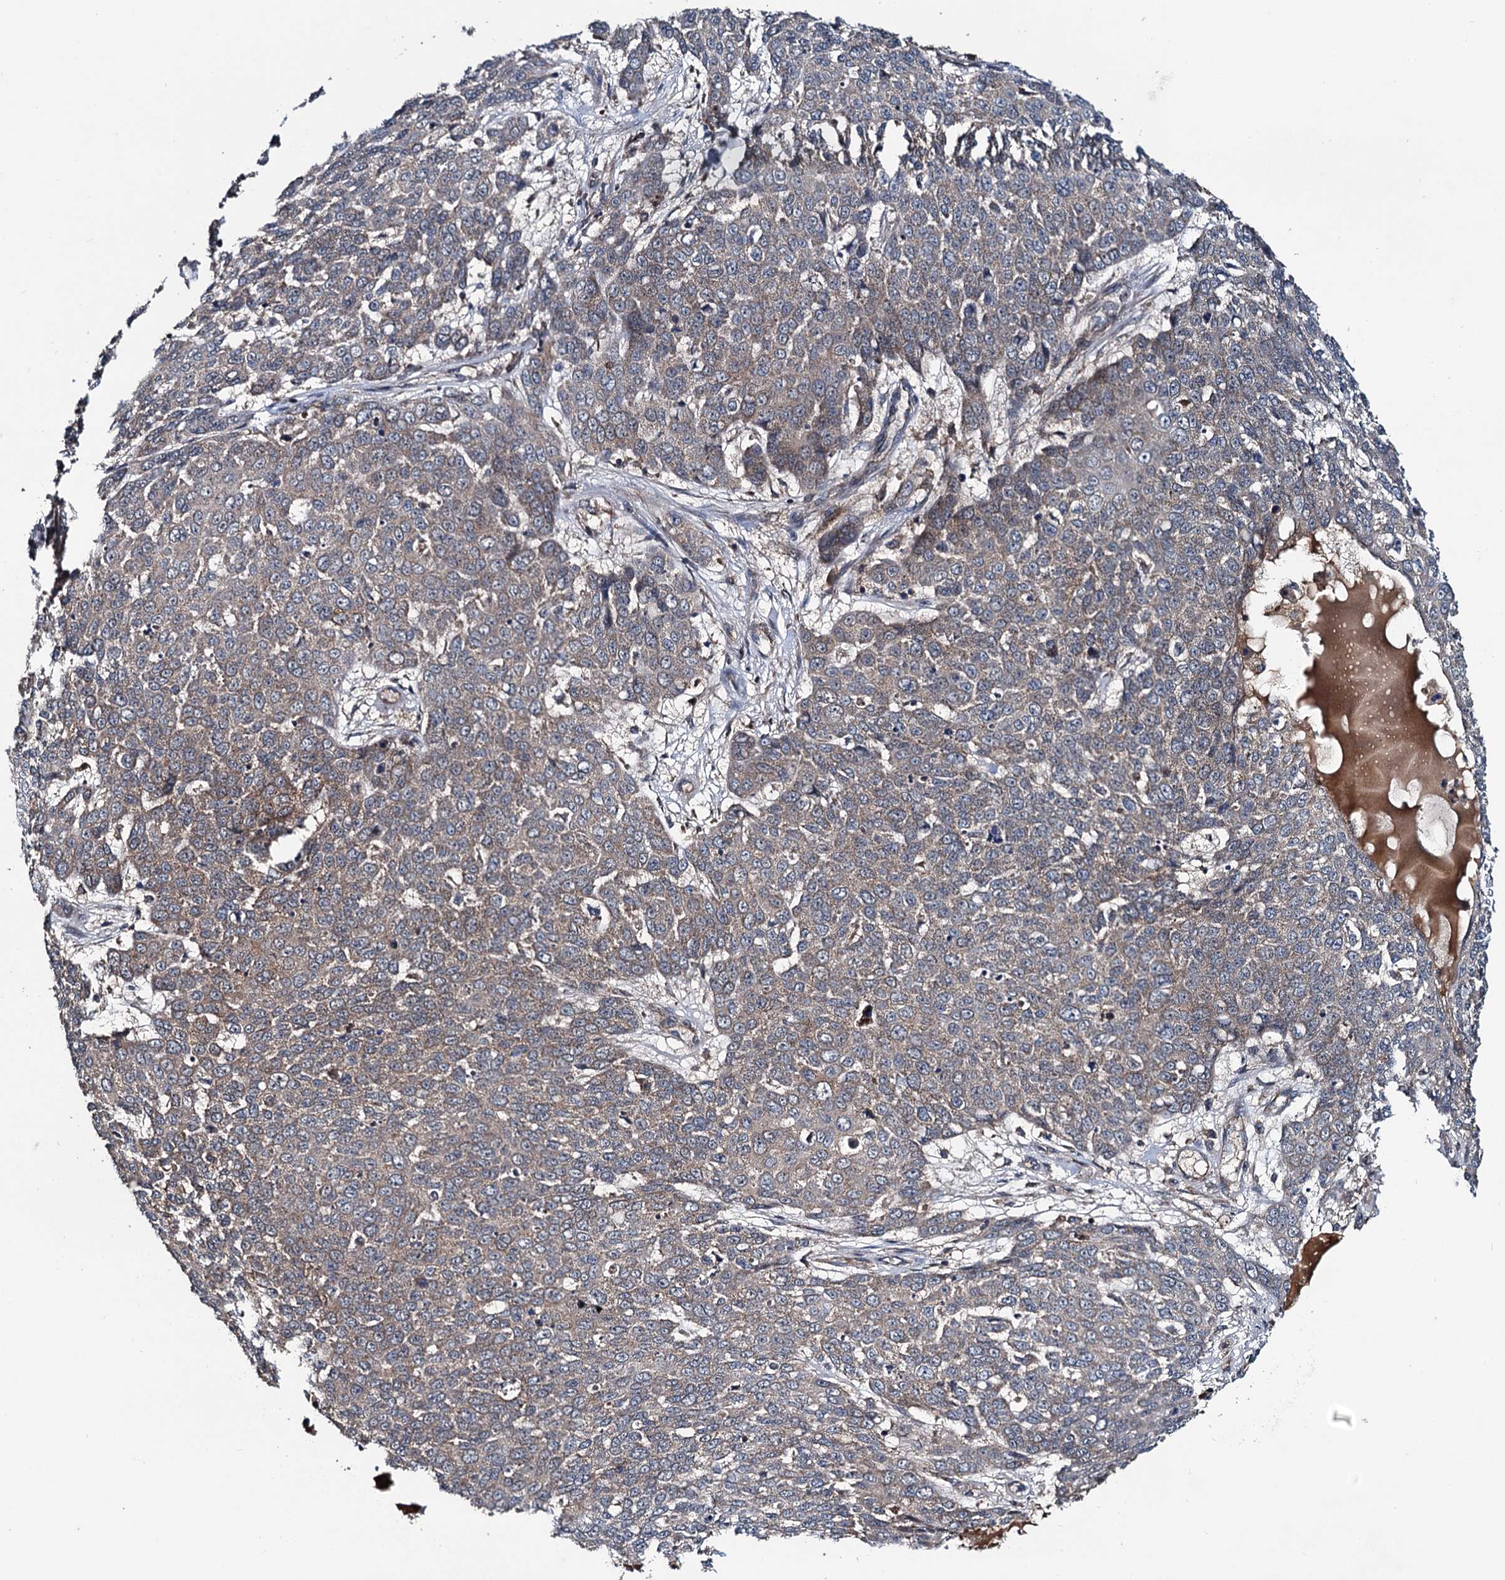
{"staining": {"intensity": "weak", "quantity": "25%-75%", "location": "cytoplasmic/membranous"}, "tissue": "skin cancer", "cell_type": "Tumor cells", "image_type": "cancer", "snomed": [{"axis": "morphology", "description": "Squamous cell carcinoma, NOS"}, {"axis": "topography", "description": "Skin"}], "caption": "Immunohistochemistry (IHC) (DAB) staining of human squamous cell carcinoma (skin) exhibits weak cytoplasmic/membranous protein staining in about 25%-75% of tumor cells.", "gene": "NEK1", "patient": {"sex": "male", "age": 71}}